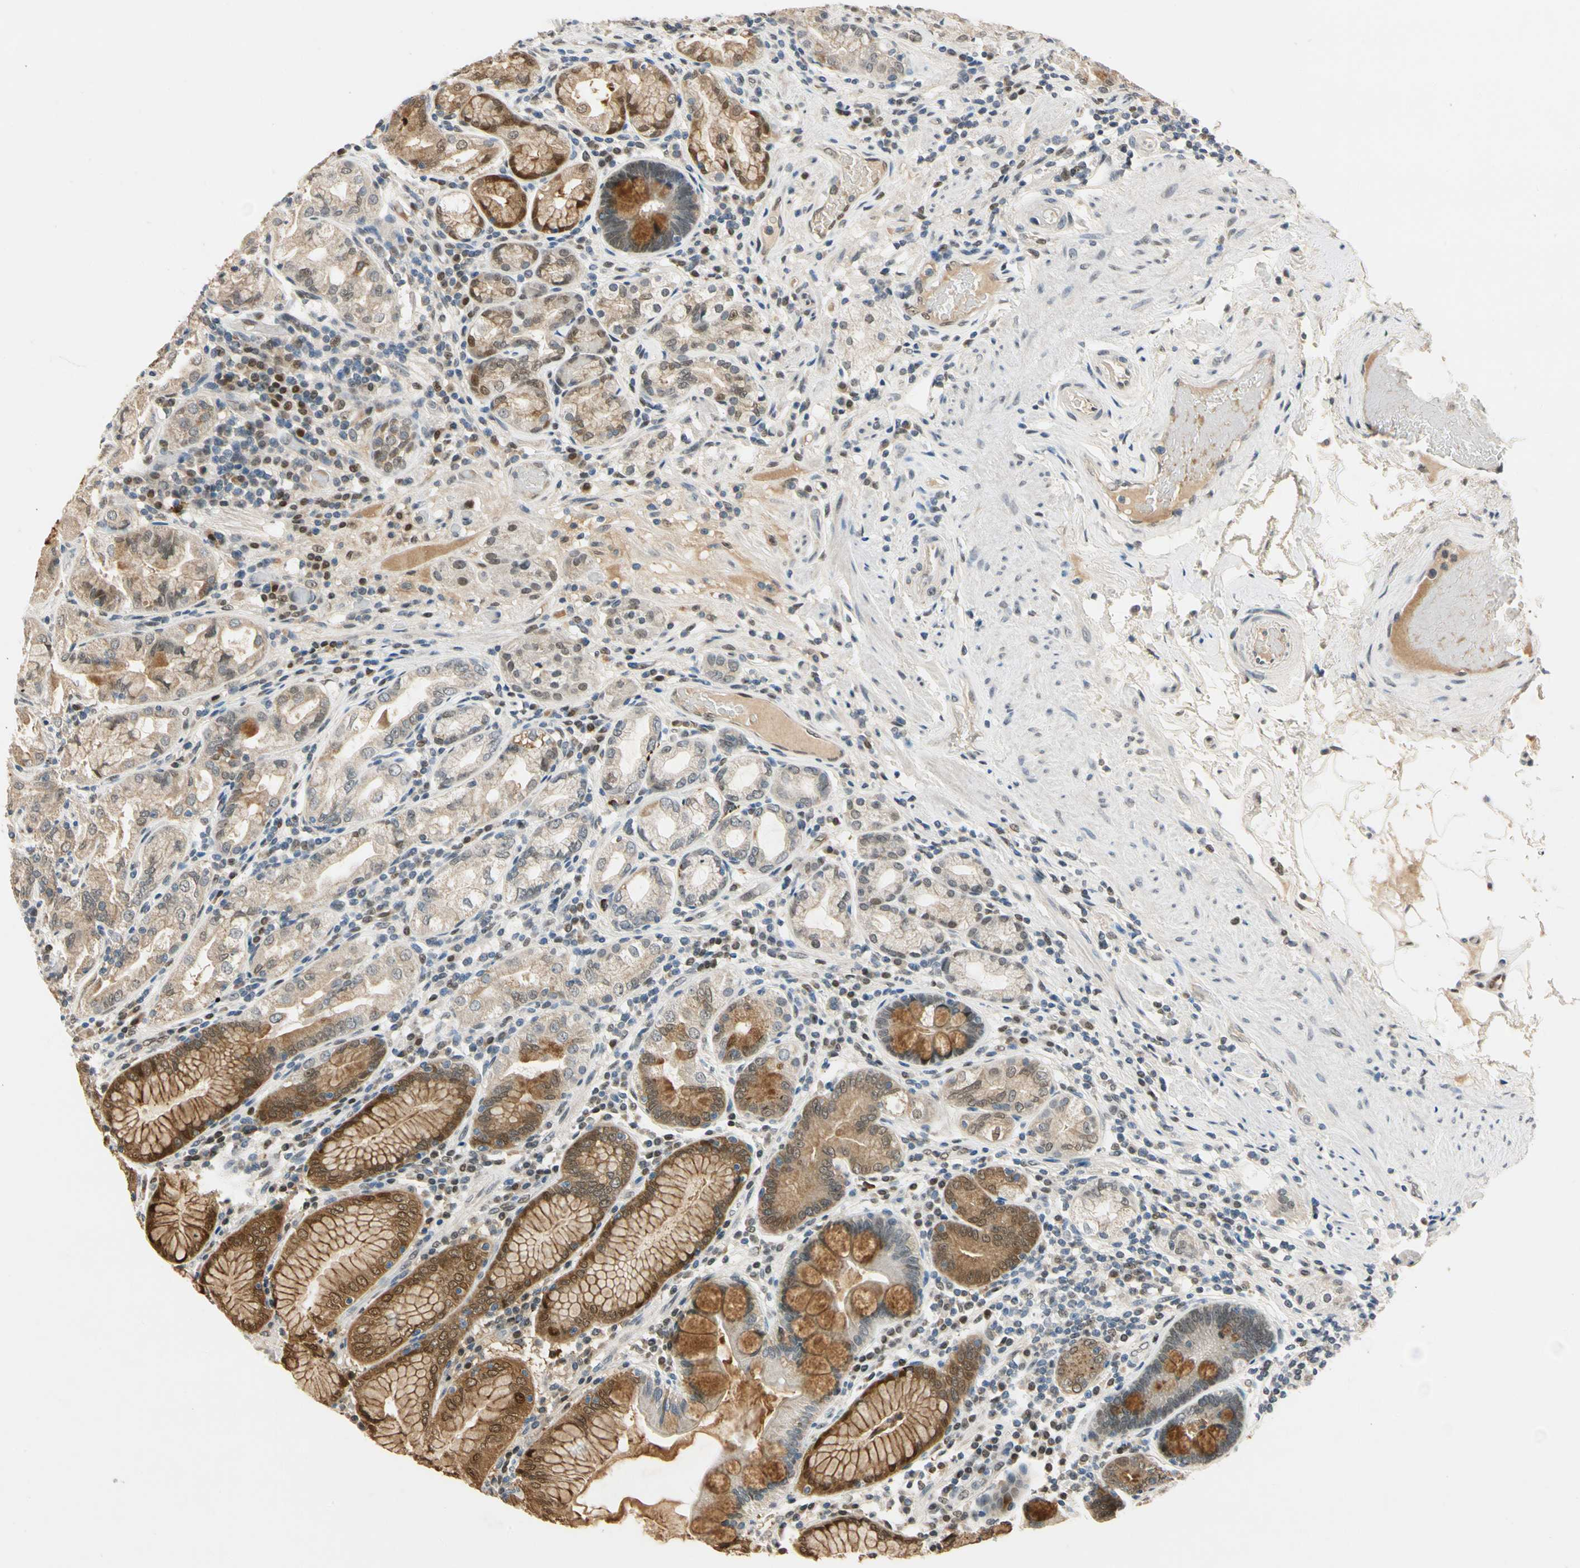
{"staining": {"intensity": "strong", "quantity": "25%-75%", "location": "cytoplasmic/membranous,nuclear"}, "tissue": "stomach", "cell_type": "Glandular cells", "image_type": "normal", "snomed": [{"axis": "morphology", "description": "Normal tissue, NOS"}, {"axis": "topography", "description": "Stomach, lower"}], "caption": "High-magnification brightfield microscopy of benign stomach stained with DAB (3,3'-diaminobenzidine) (brown) and counterstained with hematoxylin (blue). glandular cells exhibit strong cytoplasmic/membranous,nuclear positivity is appreciated in about25%-75% of cells.", "gene": "RIOX2", "patient": {"sex": "female", "age": 76}}